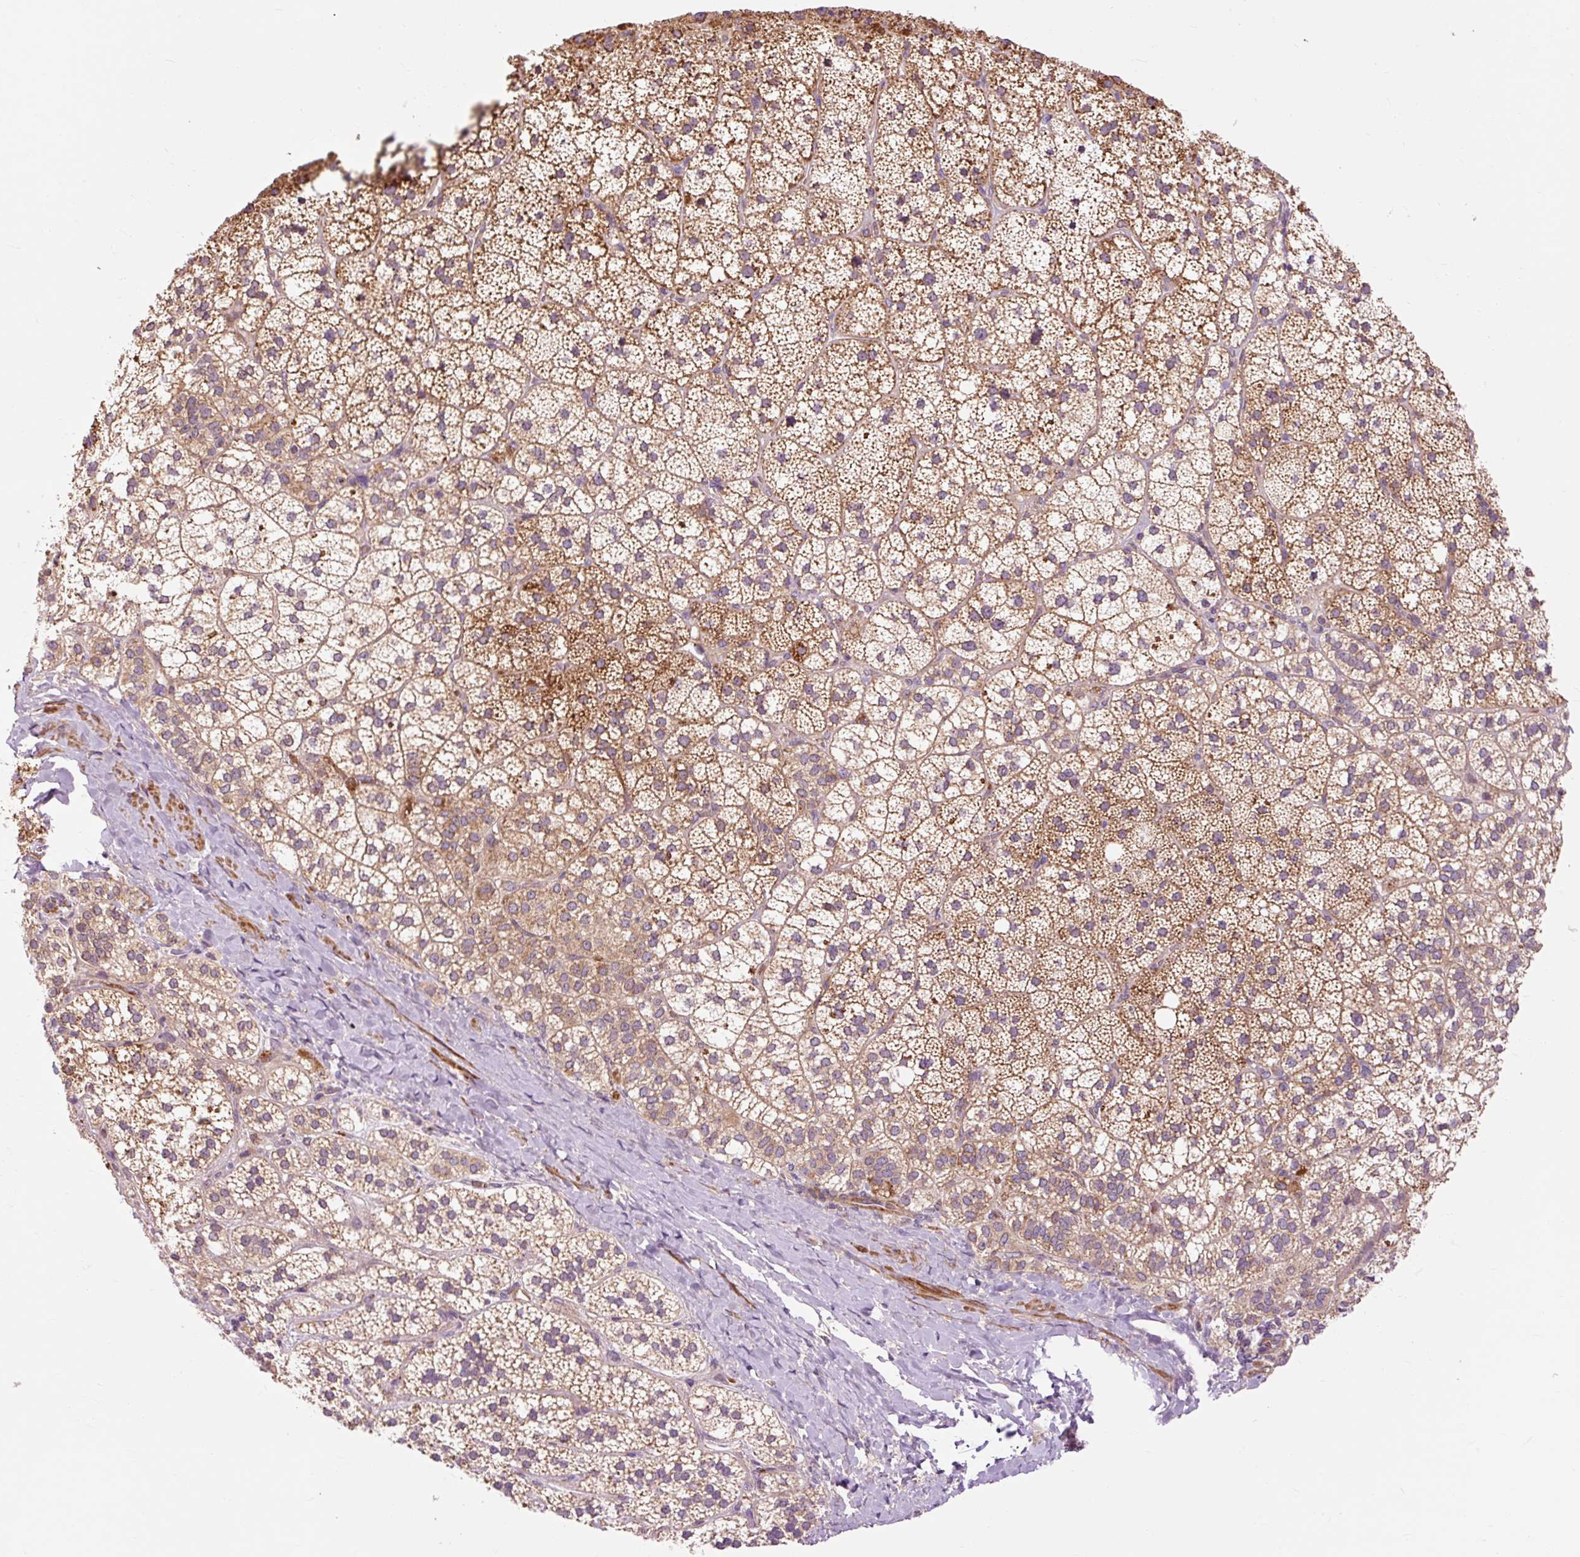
{"staining": {"intensity": "moderate", "quantity": ">75%", "location": "cytoplasmic/membranous"}, "tissue": "adrenal gland", "cell_type": "Glandular cells", "image_type": "normal", "snomed": [{"axis": "morphology", "description": "Normal tissue, NOS"}, {"axis": "topography", "description": "Adrenal gland"}], "caption": "IHC of normal human adrenal gland displays medium levels of moderate cytoplasmic/membranous staining in approximately >75% of glandular cells.", "gene": "RIPOR3", "patient": {"sex": "male", "age": 53}}